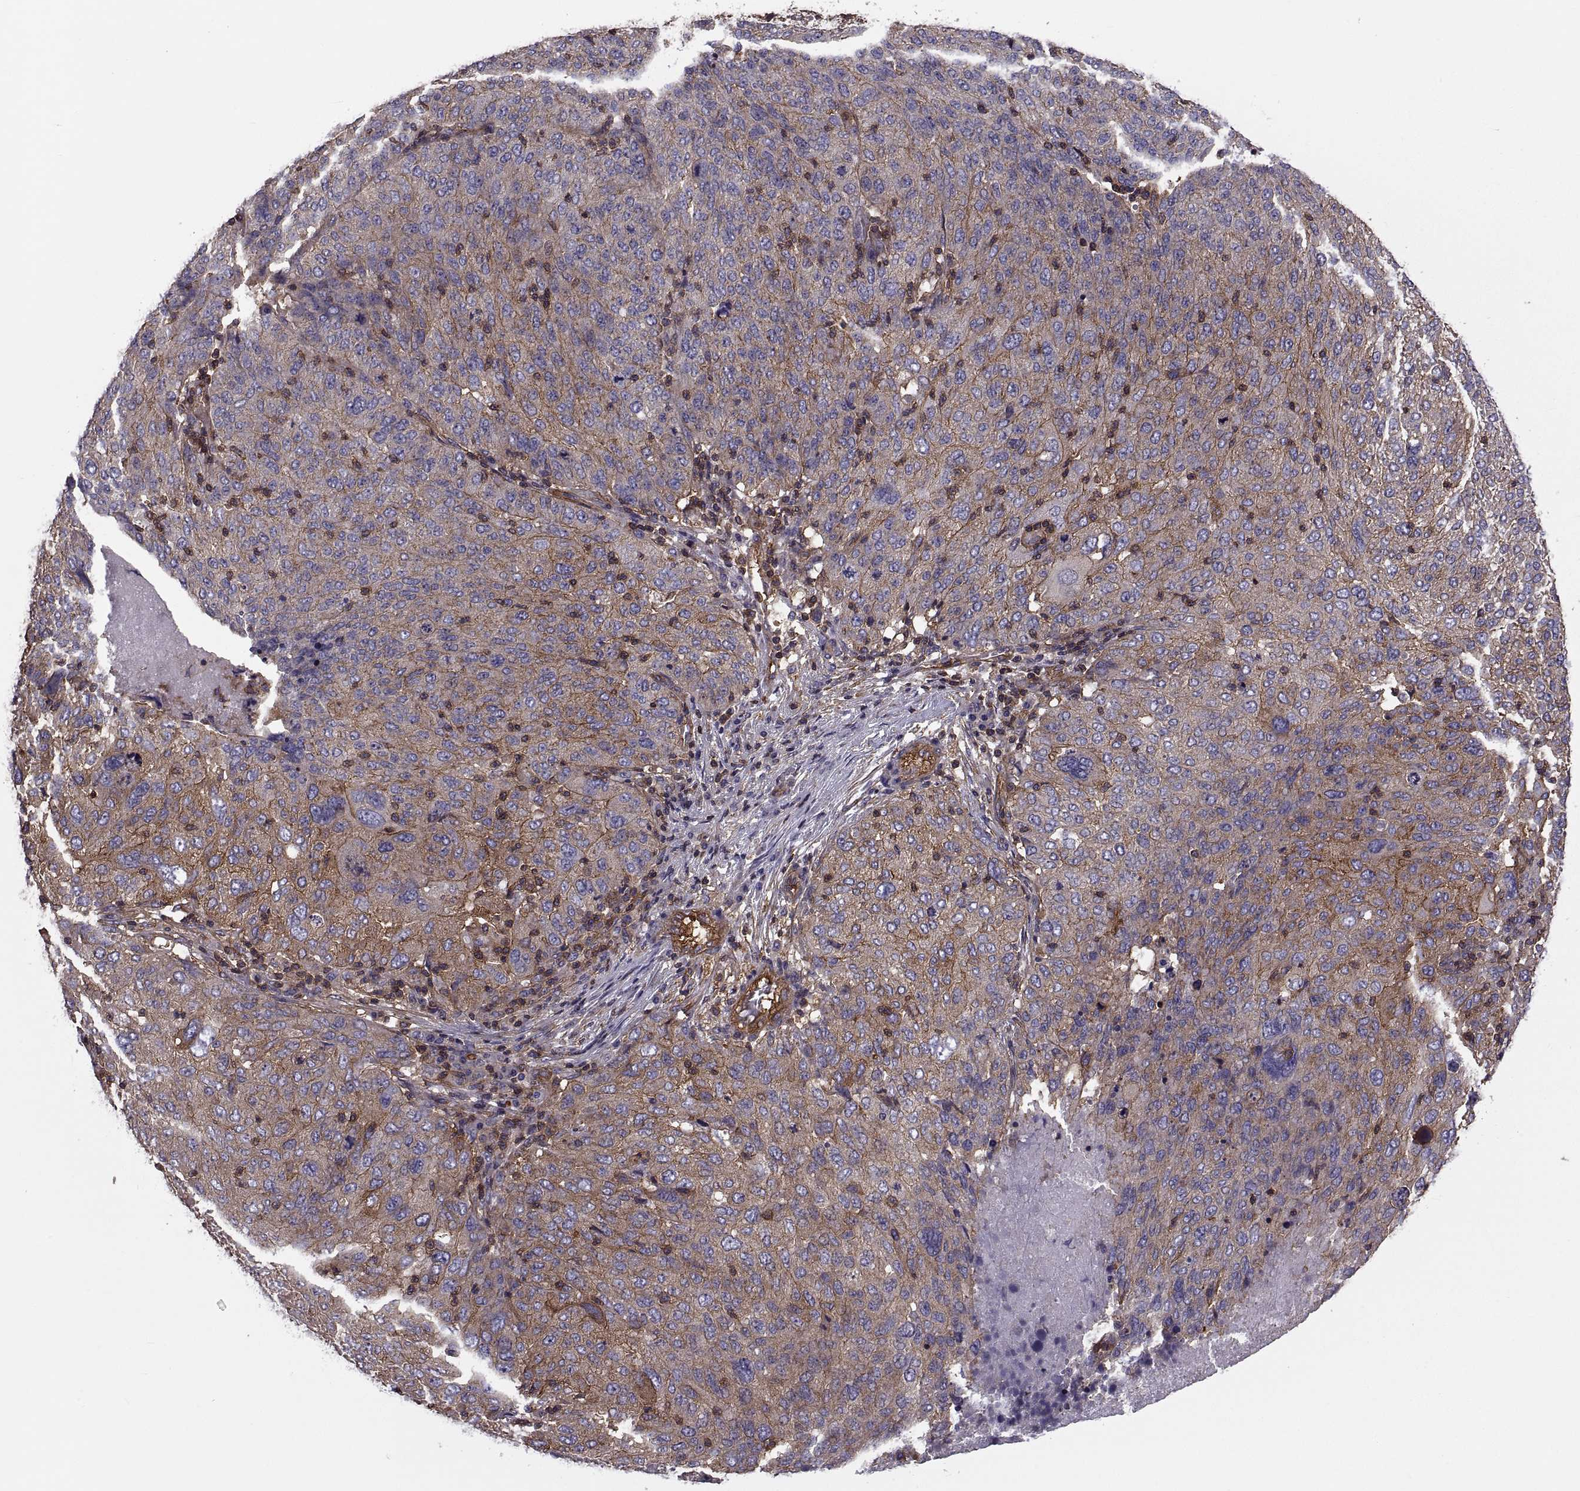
{"staining": {"intensity": "moderate", "quantity": ">75%", "location": "cytoplasmic/membranous"}, "tissue": "ovarian cancer", "cell_type": "Tumor cells", "image_type": "cancer", "snomed": [{"axis": "morphology", "description": "Carcinoma, endometroid"}, {"axis": "topography", "description": "Ovary"}], "caption": "Protein expression analysis of human ovarian endometroid carcinoma reveals moderate cytoplasmic/membranous staining in about >75% of tumor cells.", "gene": "MYH9", "patient": {"sex": "female", "age": 58}}